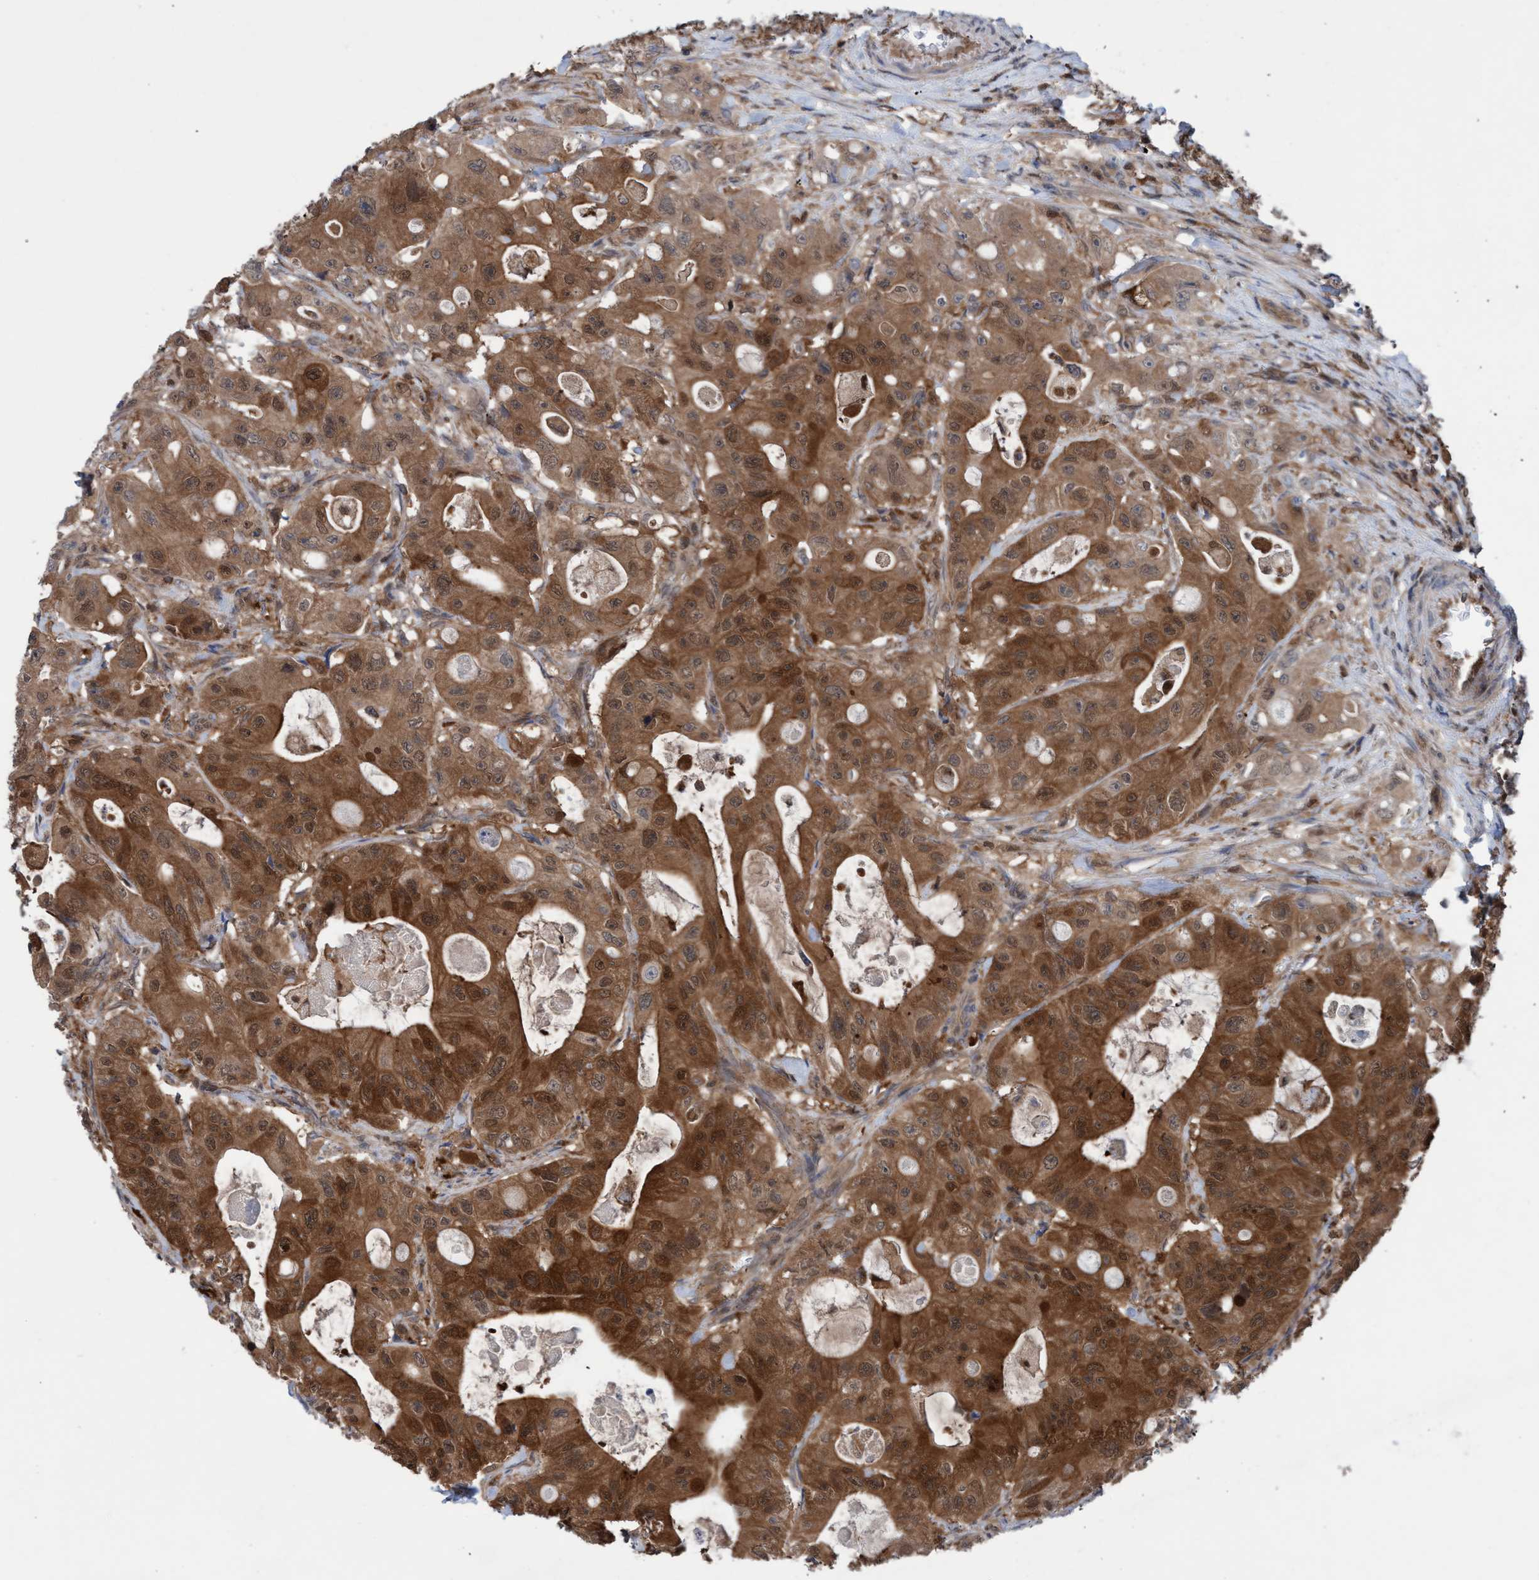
{"staining": {"intensity": "strong", "quantity": ">75%", "location": "cytoplasmic/membranous"}, "tissue": "colorectal cancer", "cell_type": "Tumor cells", "image_type": "cancer", "snomed": [{"axis": "morphology", "description": "Adenocarcinoma, NOS"}, {"axis": "topography", "description": "Colon"}], "caption": "Colorectal cancer stained with a brown dye reveals strong cytoplasmic/membranous positive expression in about >75% of tumor cells.", "gene": "GLOD4", "patient": {"sex": "female", "age": 46}}